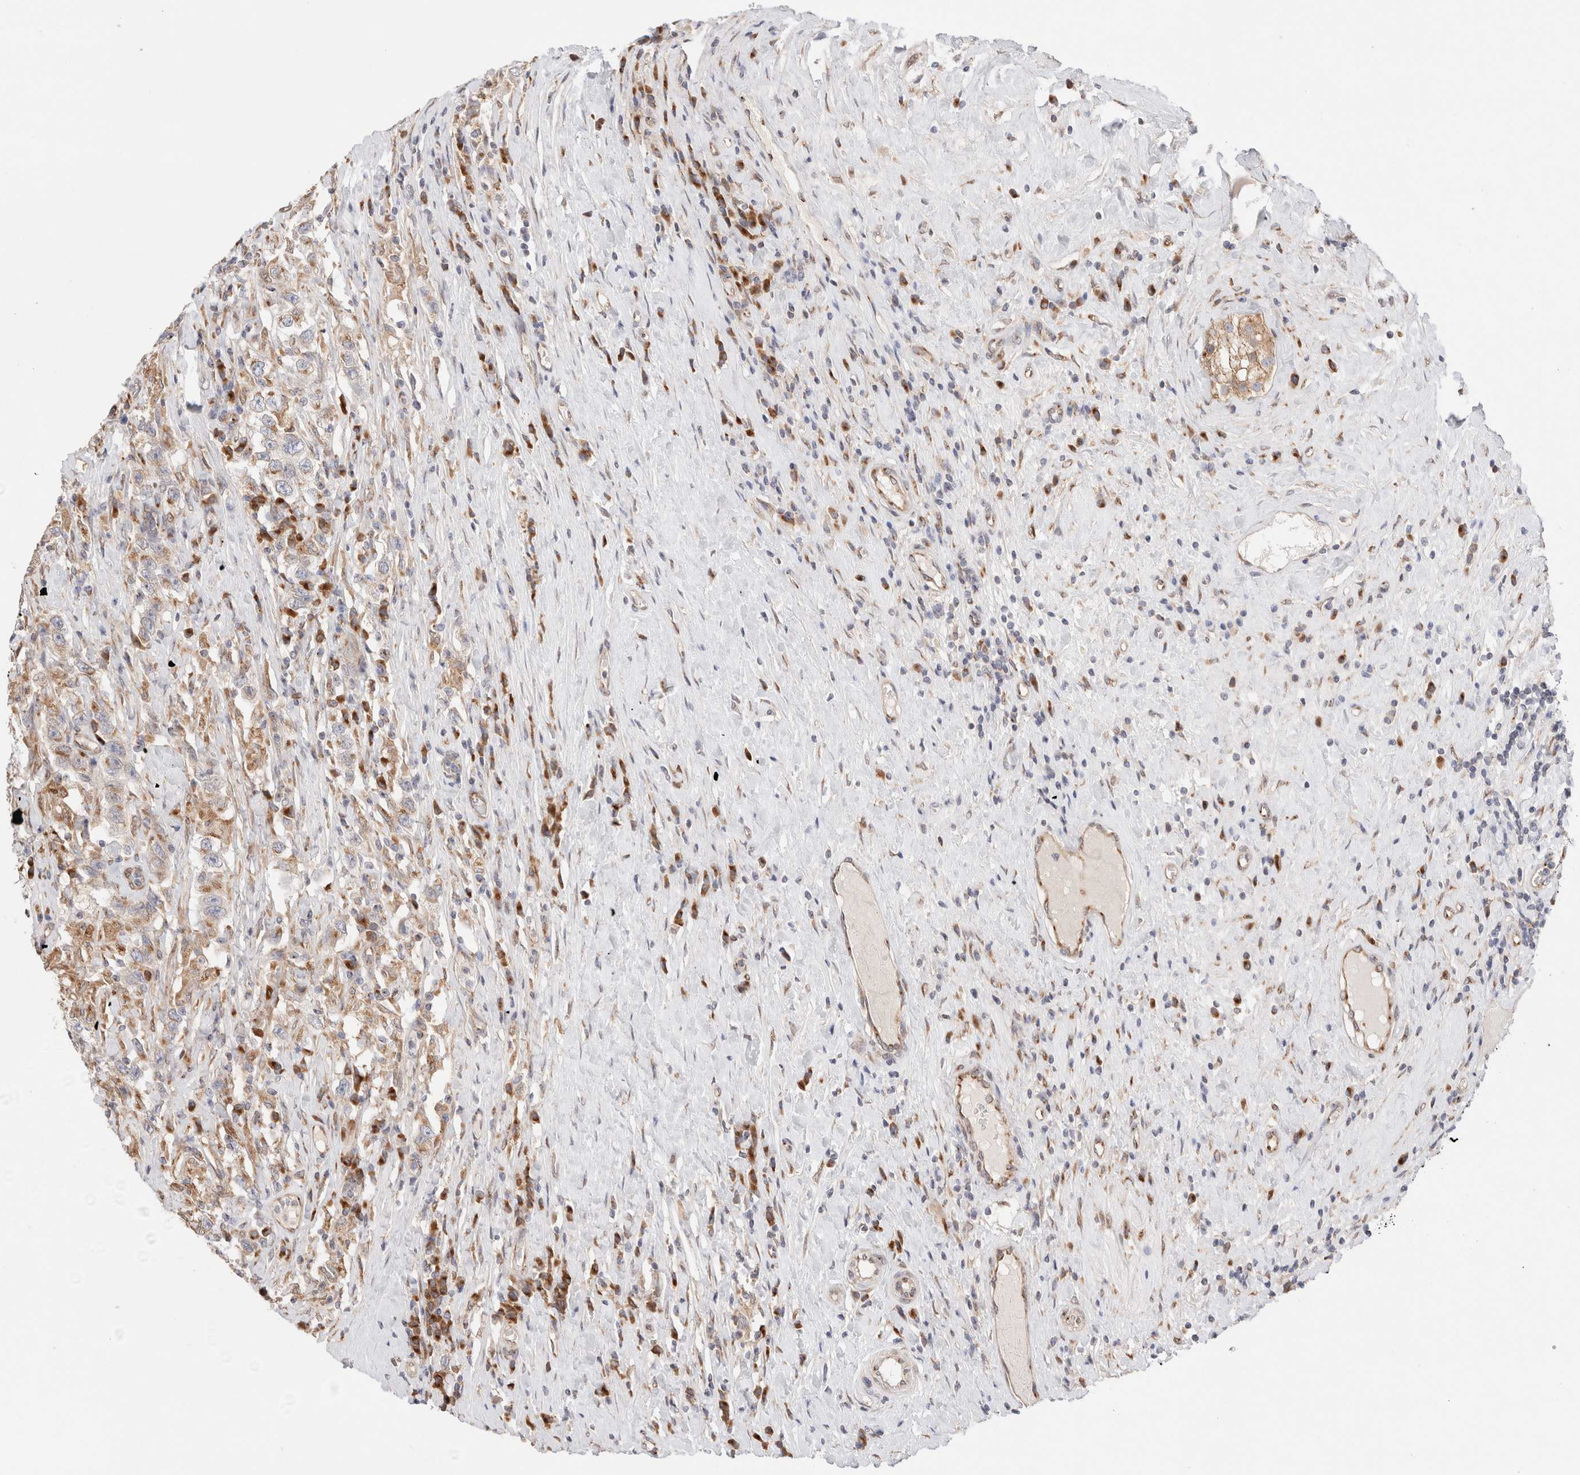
{"staining": {"intensity": "moderate", "quantity": ">75%", "location": "cytoplasmic/membranous"}, "tissue": "testis cancer", "cell_type": "Tumor cells", "image_type": "cancer", "snomed": [{"axis": "morphology", "description": "Seminoma, NOS"}, {"axis": "topography", "description": "Testis"}], "caption": "A high-resolution photomicrograph shows IHC staining of testis cancer (seminoma), which reveals moderate cytoplasmic/membranous positivity in approximately >75% of tumor cells.", "gene": "LMAN2L", "patient": {"sex": "male", "age": 41}}